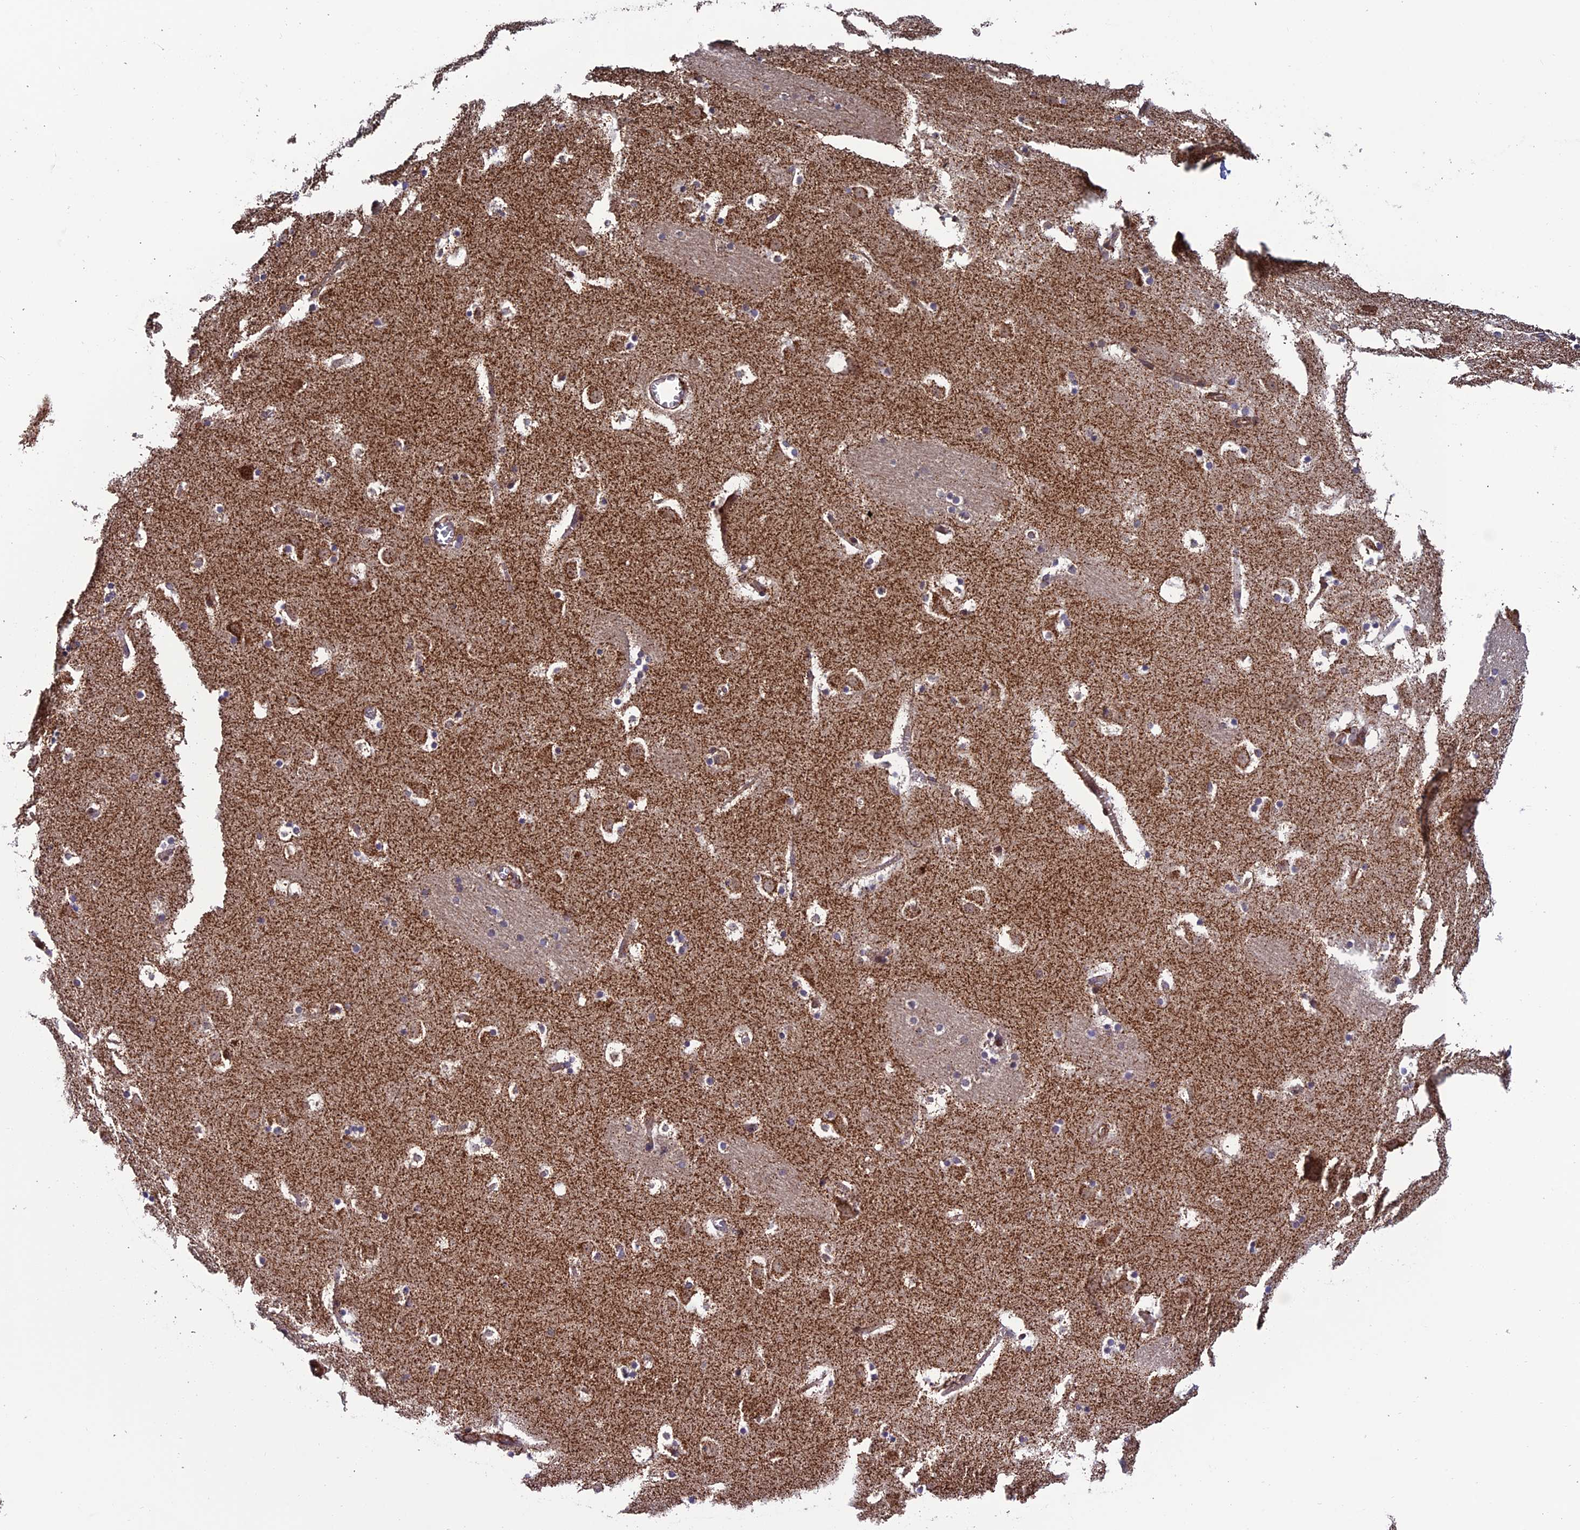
{"staining": {"intensity": "negative", "quantity": "none", "location": "none"}, "tissue": "caudate", "cell_type": "Glial cells", "image_type": "normal", "snomed": [{"axis": "morphology", "description": "Normal tissue, NOS"}, {"axis": "topography", "description": "Lateral ventricle wall"}], "caption": "Immunohistochemical staining of normal human caudate reveals no significant staining in glial cells.", "gene": "TNIP3", "patient": {"sex": "male", "age": 45}}